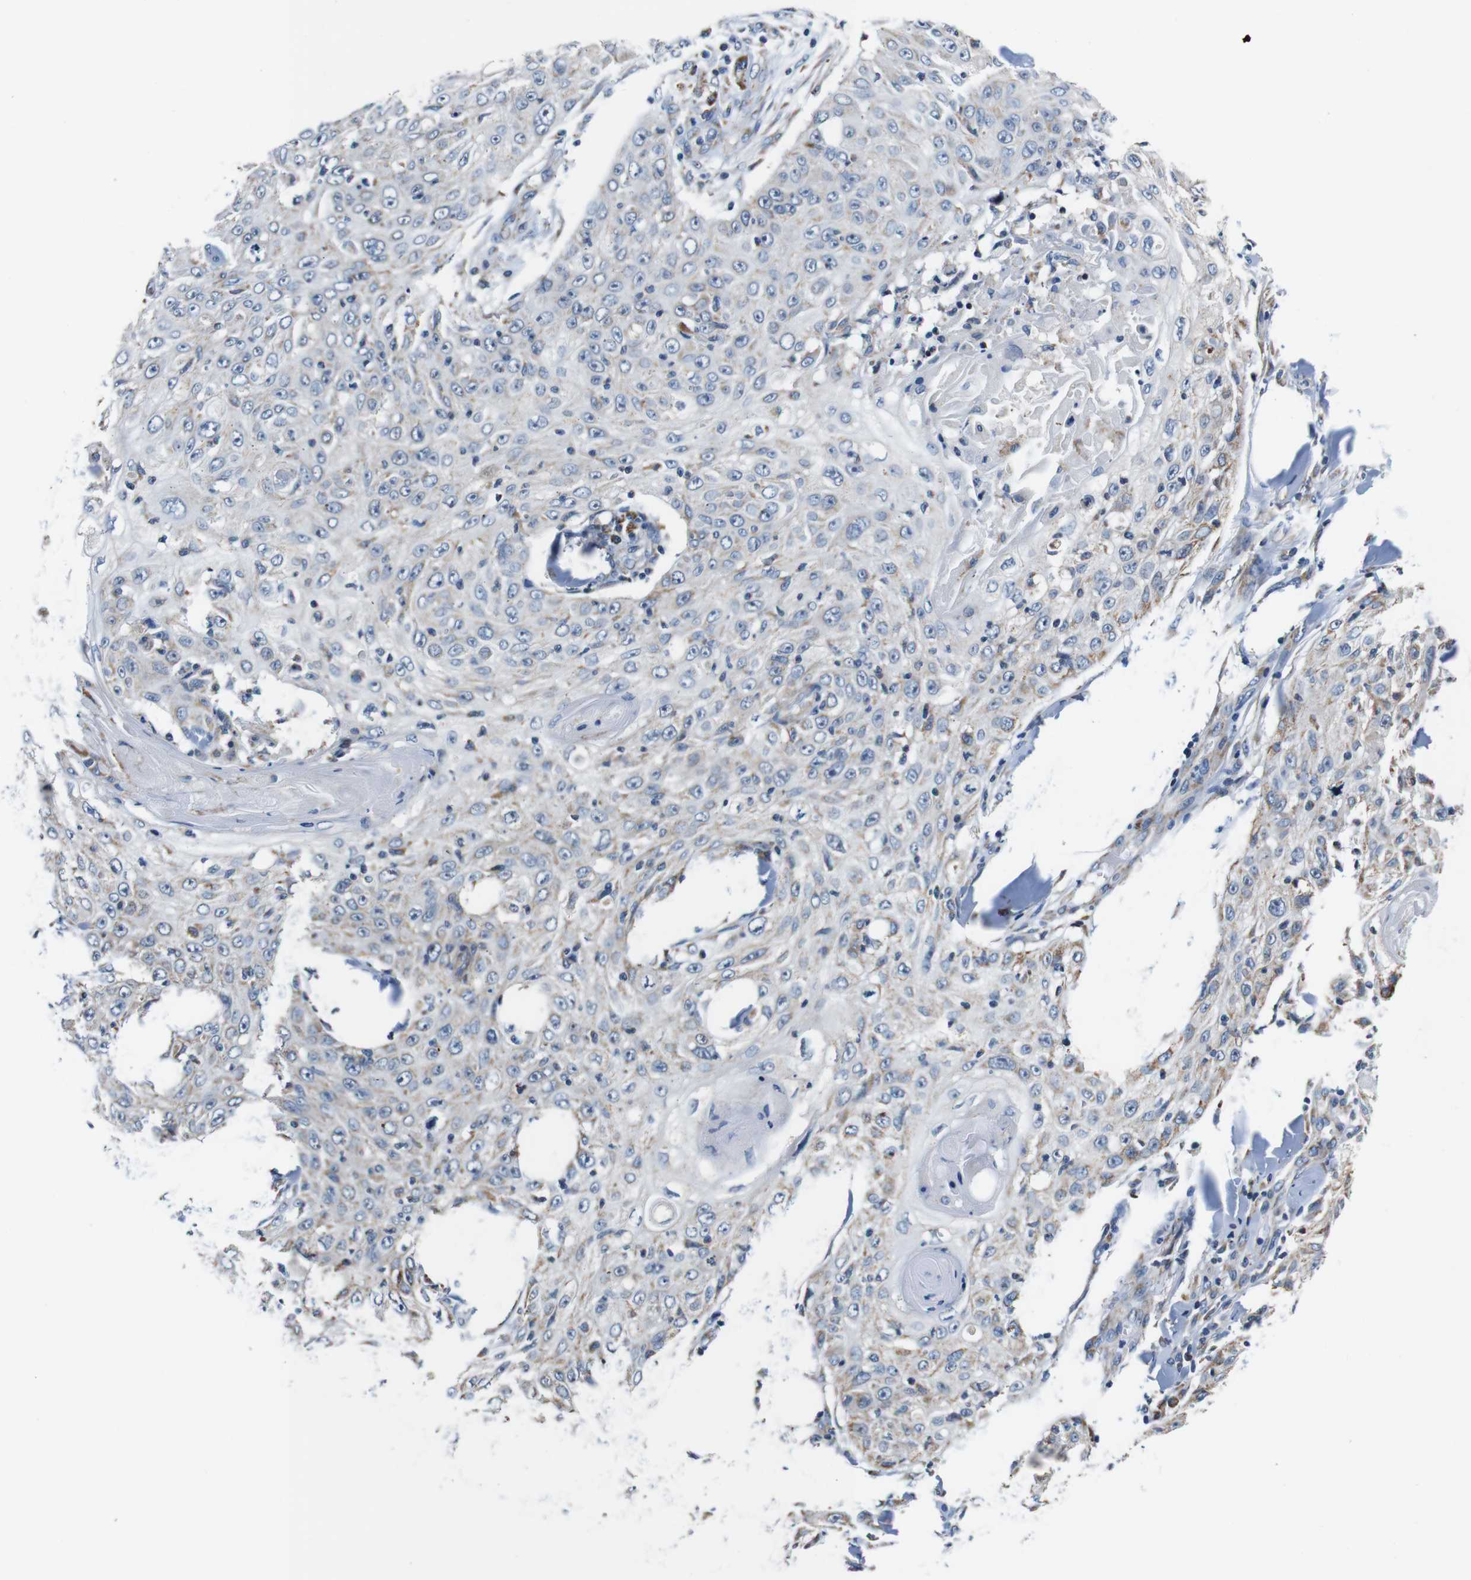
{"staining": {"intensity": "negative", "quantity": "none", "location": "none"}, "tissue": "skin cancer", "cell_type": "Tumor cells", "image_type": "cancer", "snomed": [{"axis": "morphology", "description": "Squamous cell carcinoma, NOS"}, {"axis": "topography", "description": "Skin"}], "caption": "A high-resolution micrograph shows IHC staining of skin cancer (squamous cell carcinoma), which demonstrates no significant staining in tumor cells. (DAB (3,3'-diaminobenzidine) immunohistochemistry (IHC) with hematoxylin counter stain).", "gene": "LRP4", "patient": {"sex": "male", "age": 86}}